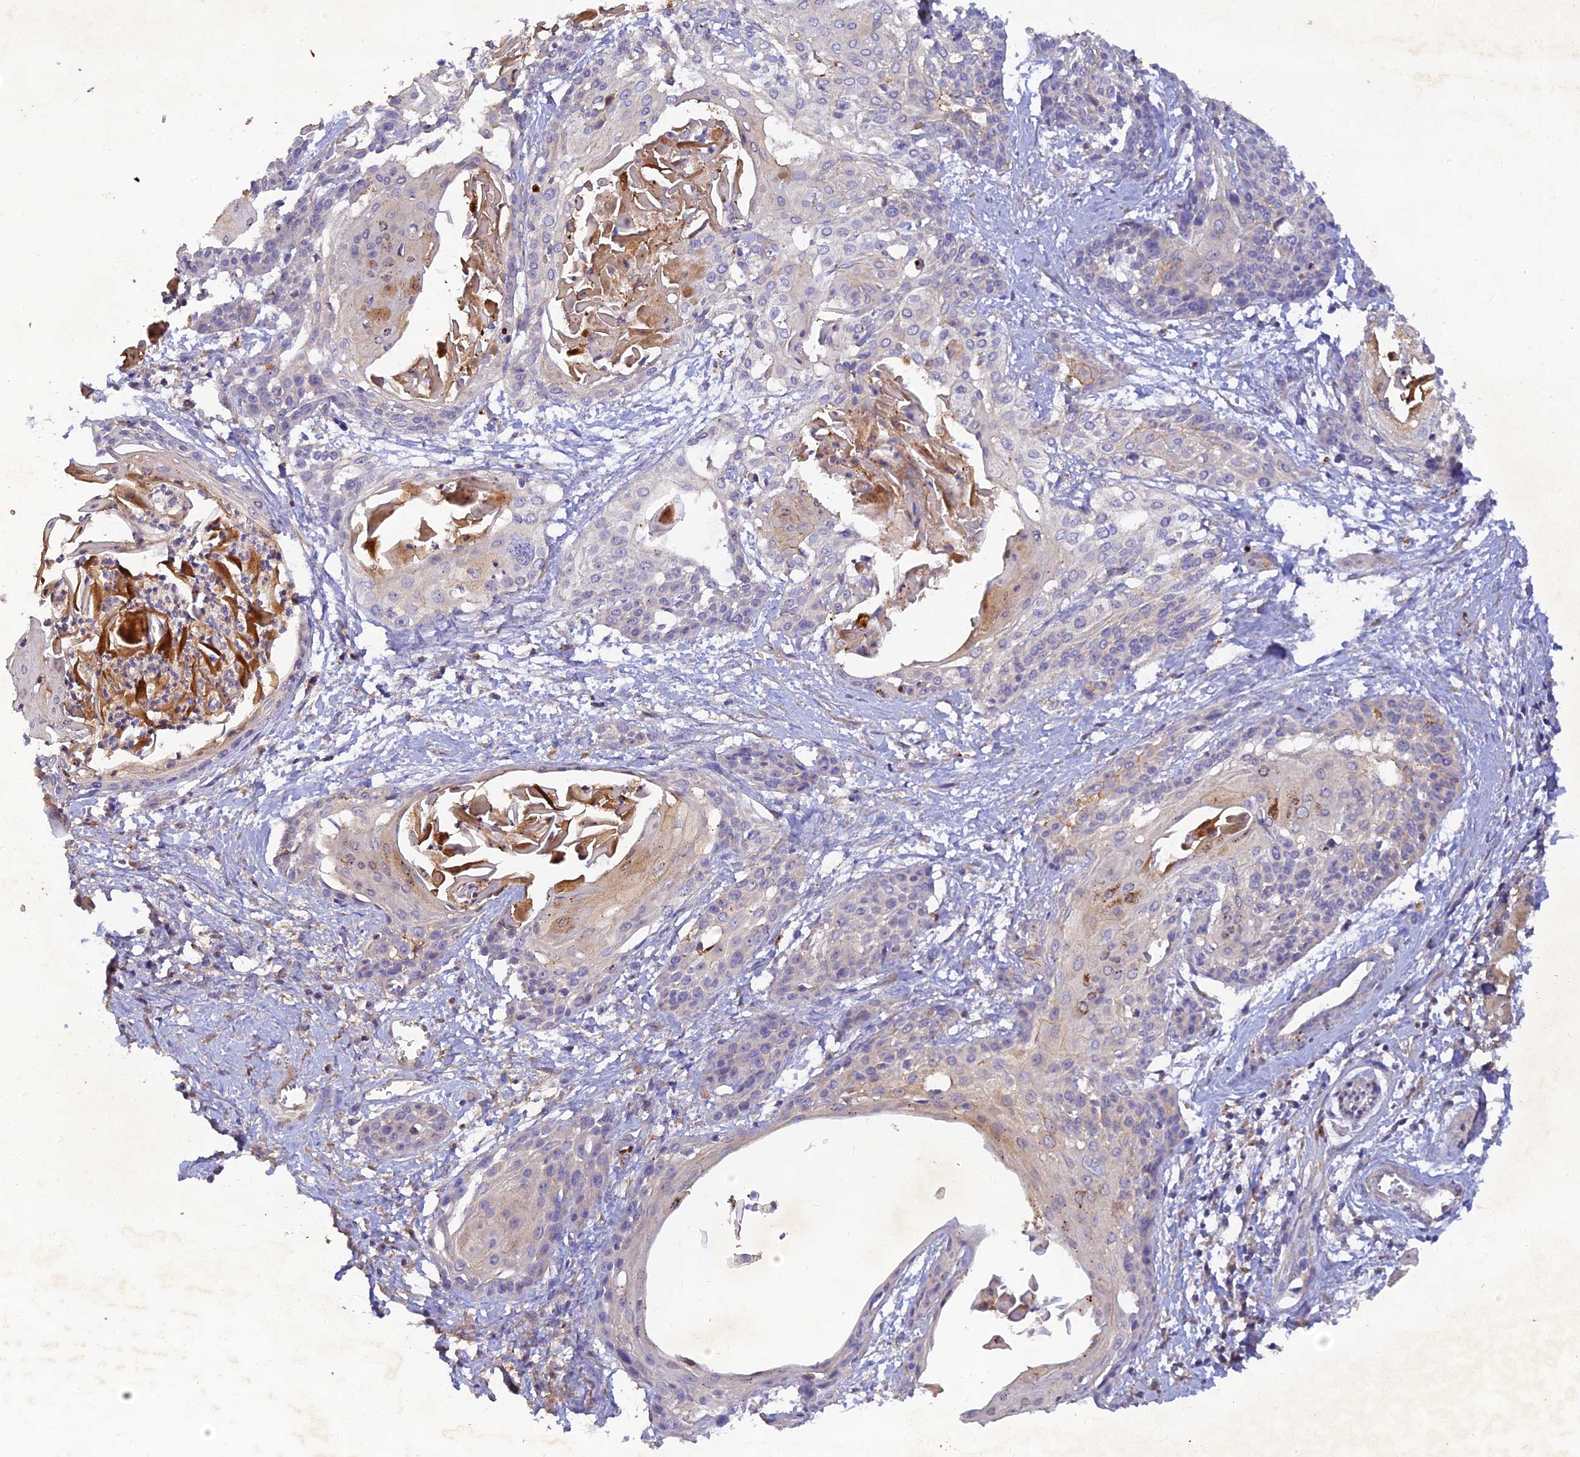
{"staining": {"intensity": "moderate", "quantity": "<25%", "location": "cytoplasmic/membranous"}, "tissue": "cervical cancer", "cell_type": "Tumor cells", "image_type": "cancer", "snomed": [{"axis": "morphology", "description": "Squamous cell carcinoma, NOS"}, {"axis": "topography", "description": "Cervix"}], "caption": "Brown immunohistochemical staining in human squamous cell carcinoma (cervical) demonstrates moderate cytoplasmic/membranous expression in about <25% of tumor cells.", "gene": "ACSM5", "patient": {"sex": "female", "age": 57}}